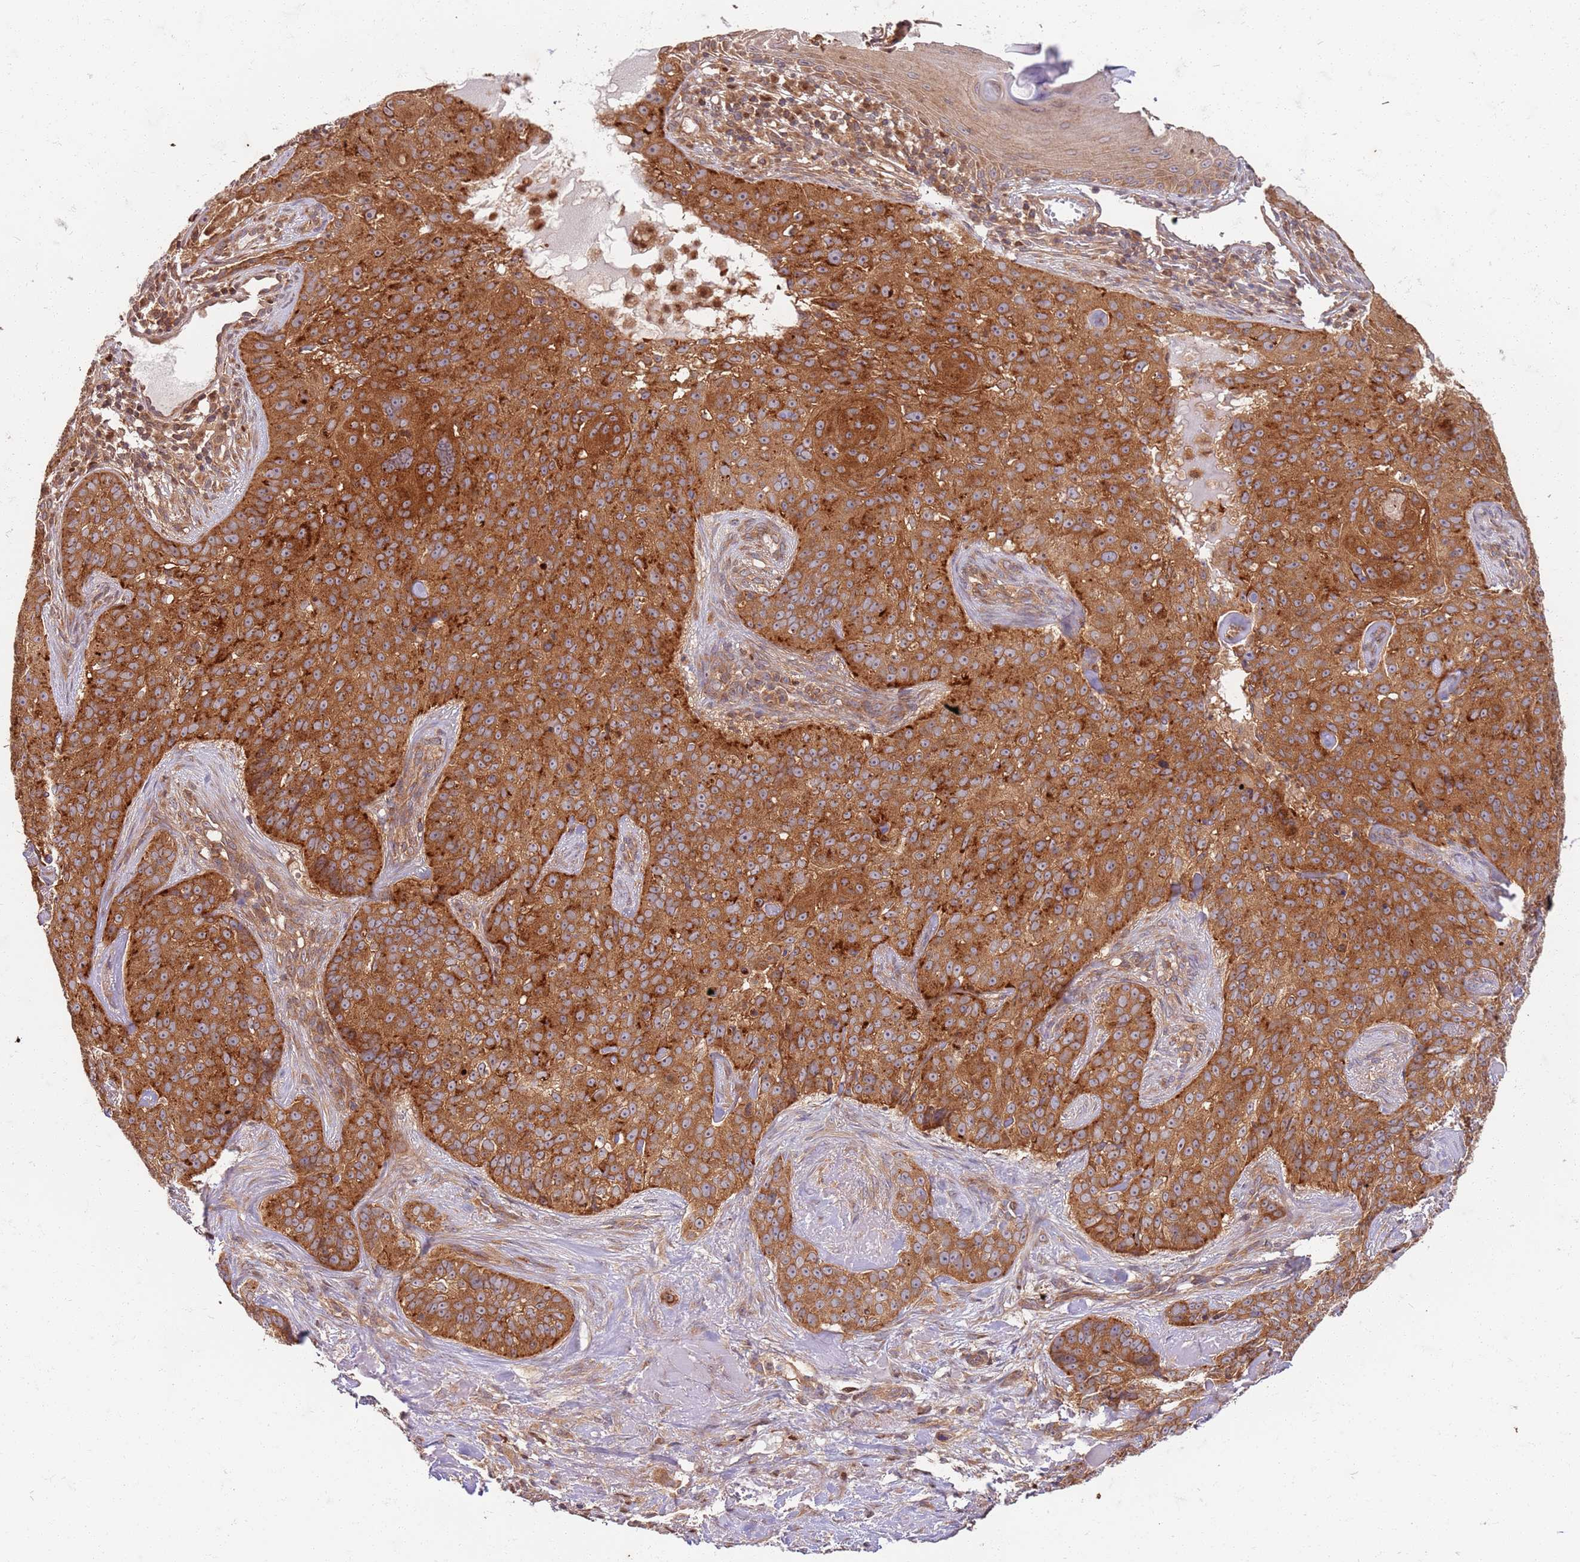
{"staining": {"intensity": "strong", "quantity": ">75%", "location": "cytoplasmic/membranous"}, "tissue": "skin cancer", "cell_type": "Tumor cells", "image_type": "cancer", "snomed": [{"axis": "morphology", "description": "Basal cell carcinoma"}, {"axis": "topography", "description": "Skin"}], "caption": "Strong cytoplasmic/membranous staining for a protein is appreciated in about >75% of tumor cells of skin basal cell carcinoma using IHC.", "gene": "OSBP", "patient": {"sex": "female", "age": 92}}